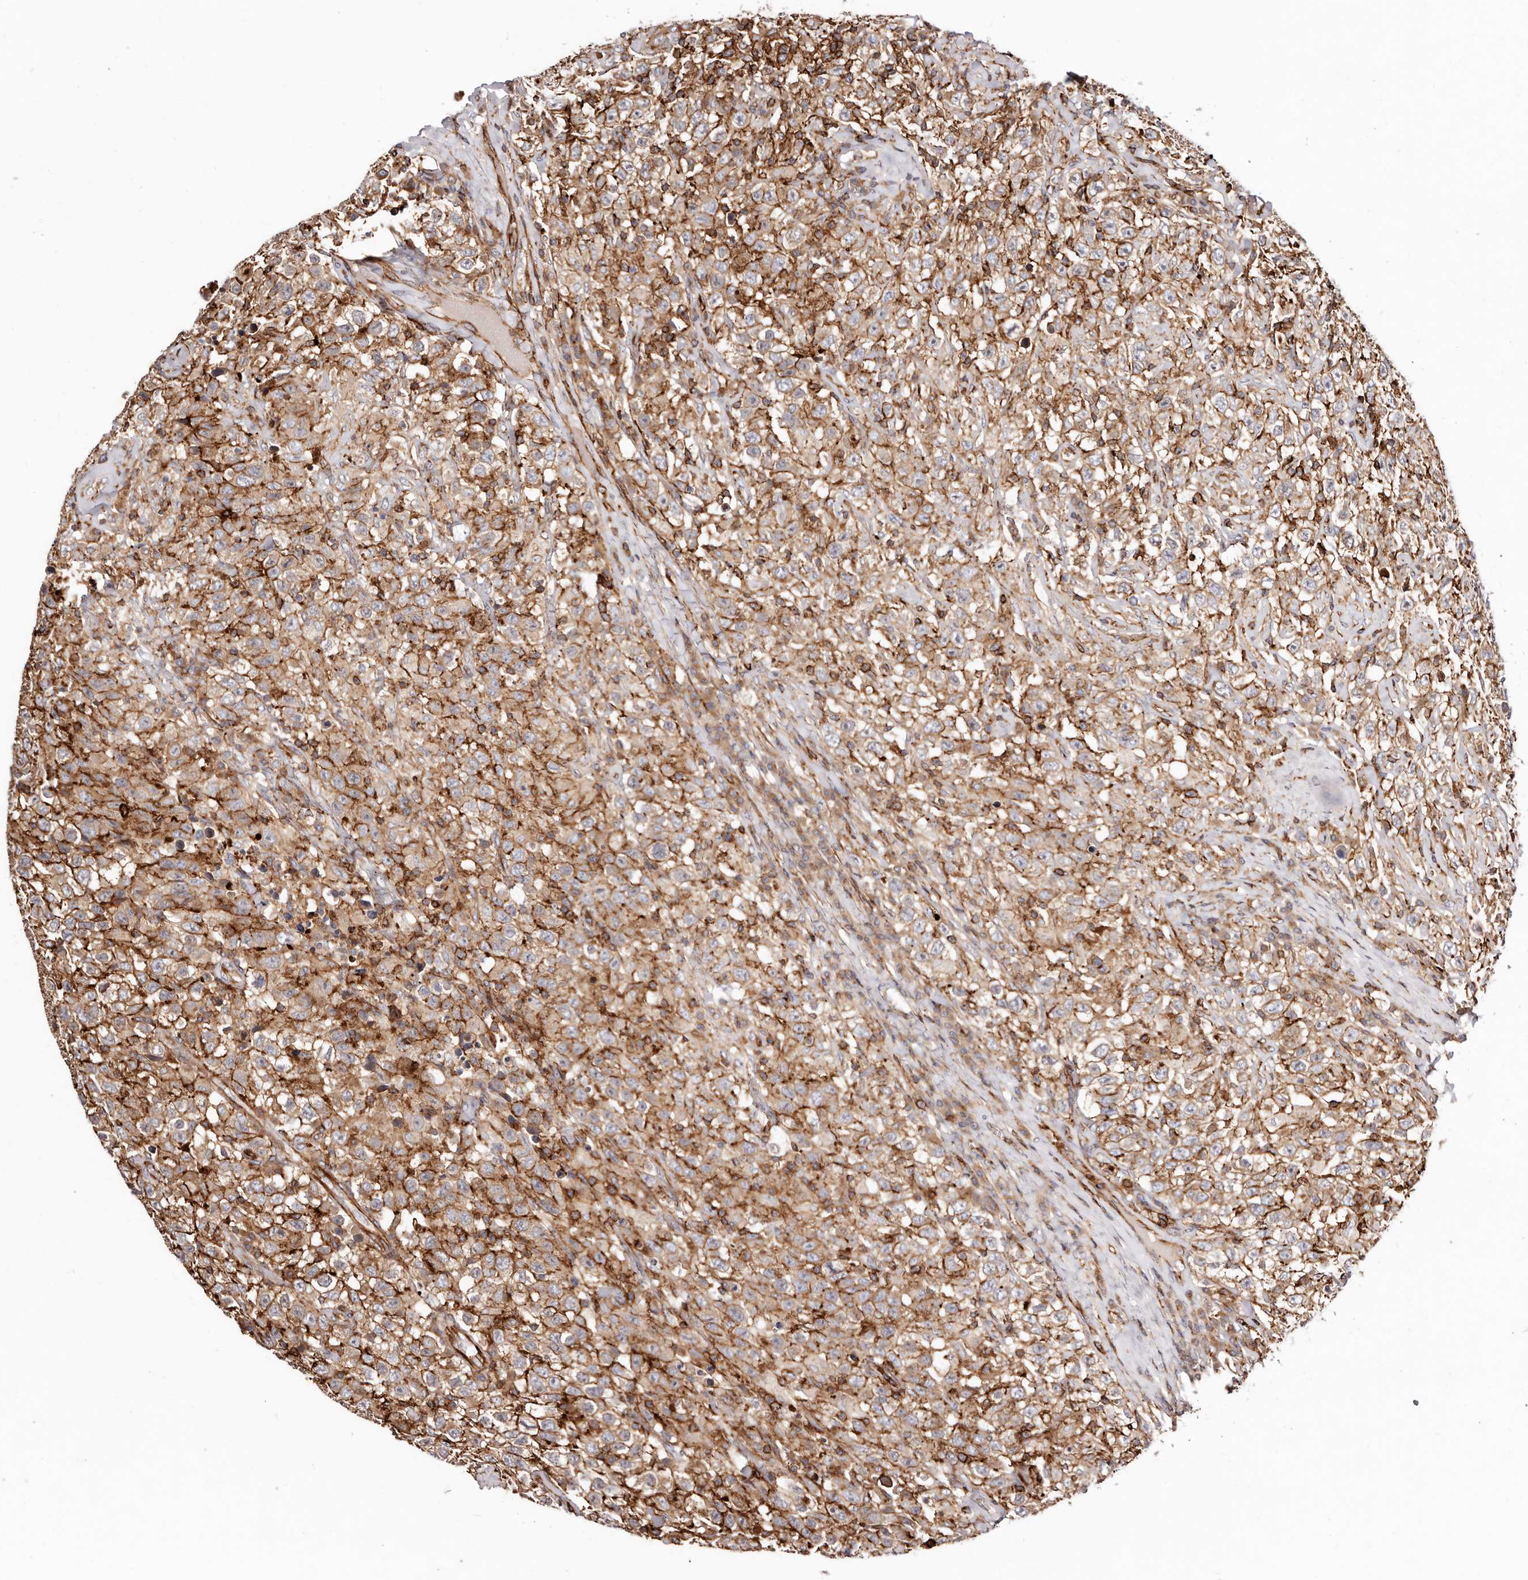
{"staining": {"intensity": "moderate", "quantity": ">75%", "location": "cytoplasmic/membranous"}, "tissue": "testis cancer", "cell_type": "Tumor cells", "image_type": "cancer", "snomed": [{"axis": "morphology", "description": "Seminoma, NOS"}, {"axis": "topography", "description": "Testis"}], "caption": "Immunohistochemistry histopathology image of seminoma (testis) stained for a protein (brown), which shows medium levels of moderate cytoplasmic/membranous positivity in approximately >75% of tumor cells.", "gene": "PTPN22", "patient": {"sex": "male", "age": 41}}